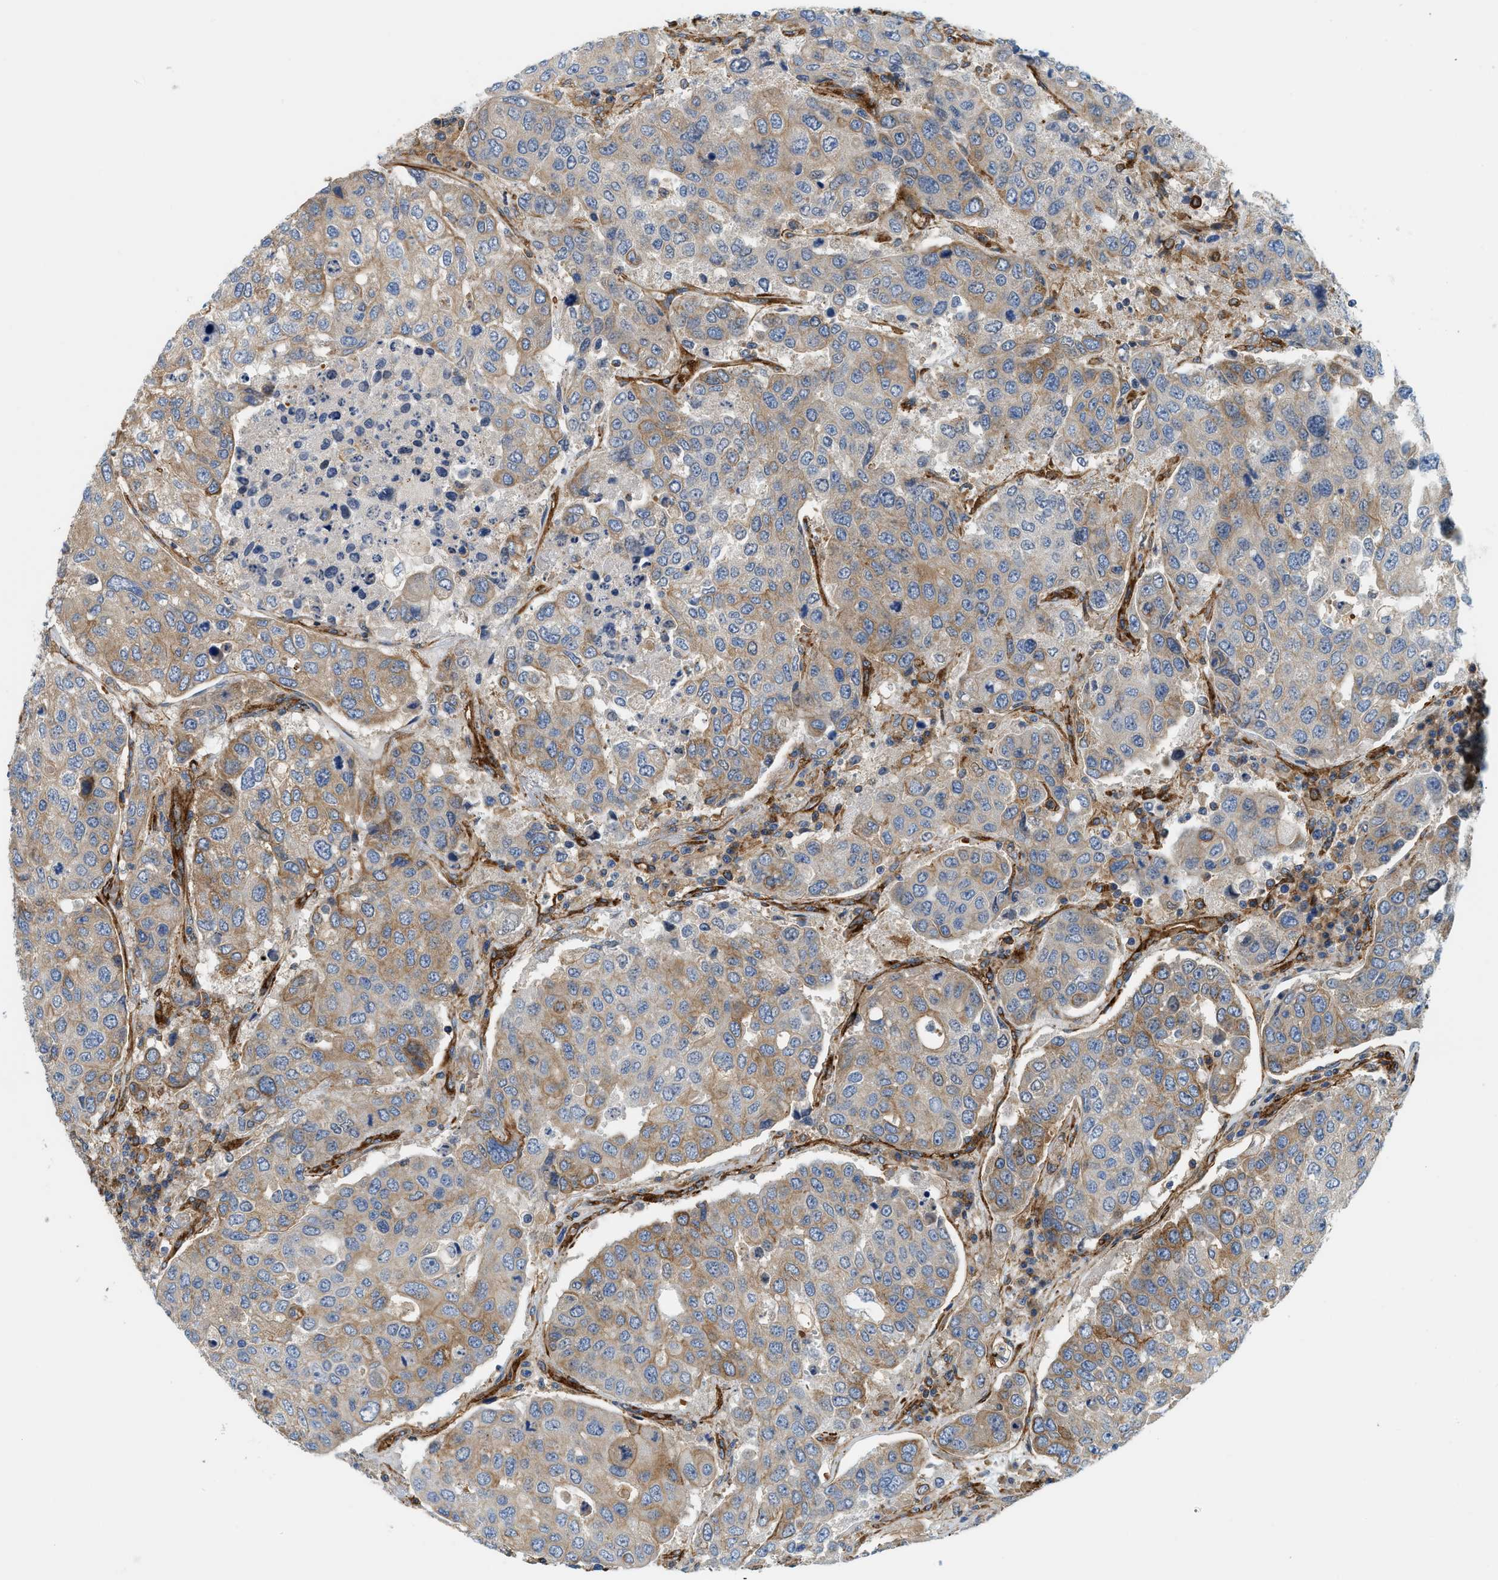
{"staining": {"intensity": "moderate", "quantity": "25%-75%", "location": "cytoplasmic/membranous"}, "tissue": "urothelial cancer", "cell_type": "Tumor cells", "image_type": "cancer", "snomed": [{"axis": "morphology", "description": "Urothelial carcinoma, High grade"}, {"axis": "topography", "description": "Lymph node"}, {"axis": "topography", "description": "Urinary bladder"}], "caption": "Immunohistochemical staining of human urothelial cancer displays medium levels of moderate cytoplasmic/membranous staining in approximately 25%-75% of tumor cells.", "gene": "HIP1", "patient": {"sex": "male", "age": 51}}